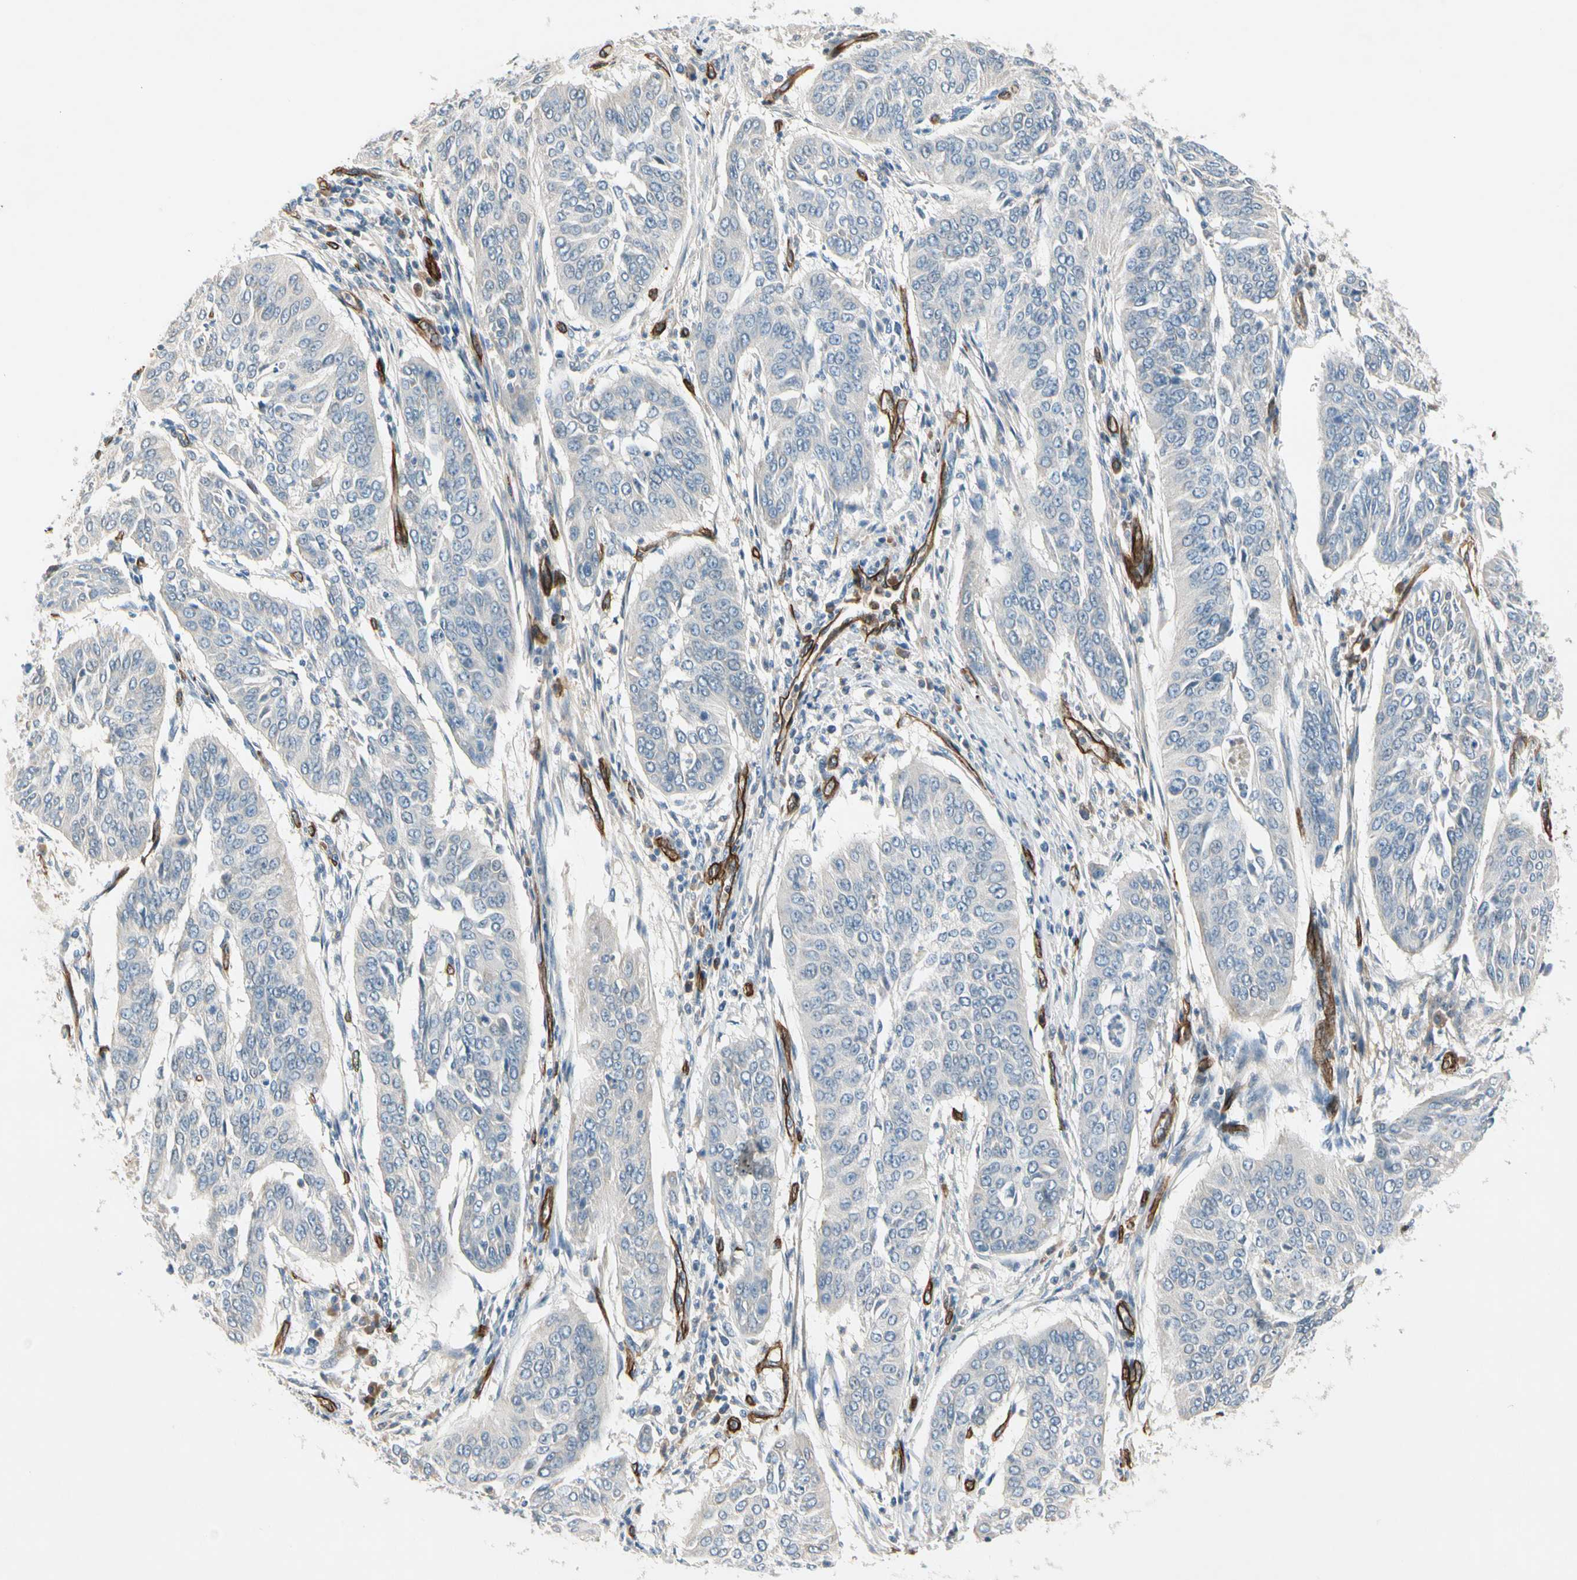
{"staining": {"intensity": "negative", "quantity": "none", "location": "none"}, "tissue": "cervical cancer", "cell_type": "Tumor cells", "image_type": "cancer", "snomed": [{"axis": "morphology", "description": "Normal tissue, NOS"}, {"axis": "morphology", "description": "Squamous cell carcinoma, NOS"}, {"axis": "topography", "description": "Cervix"}], "caption": "A histopathology image of cervical squamous cell carcinoma stained for a protein displays no brown staining in tumor cells.", "gene": "CD93", "patient": {"sex": "female", "age": 39}}